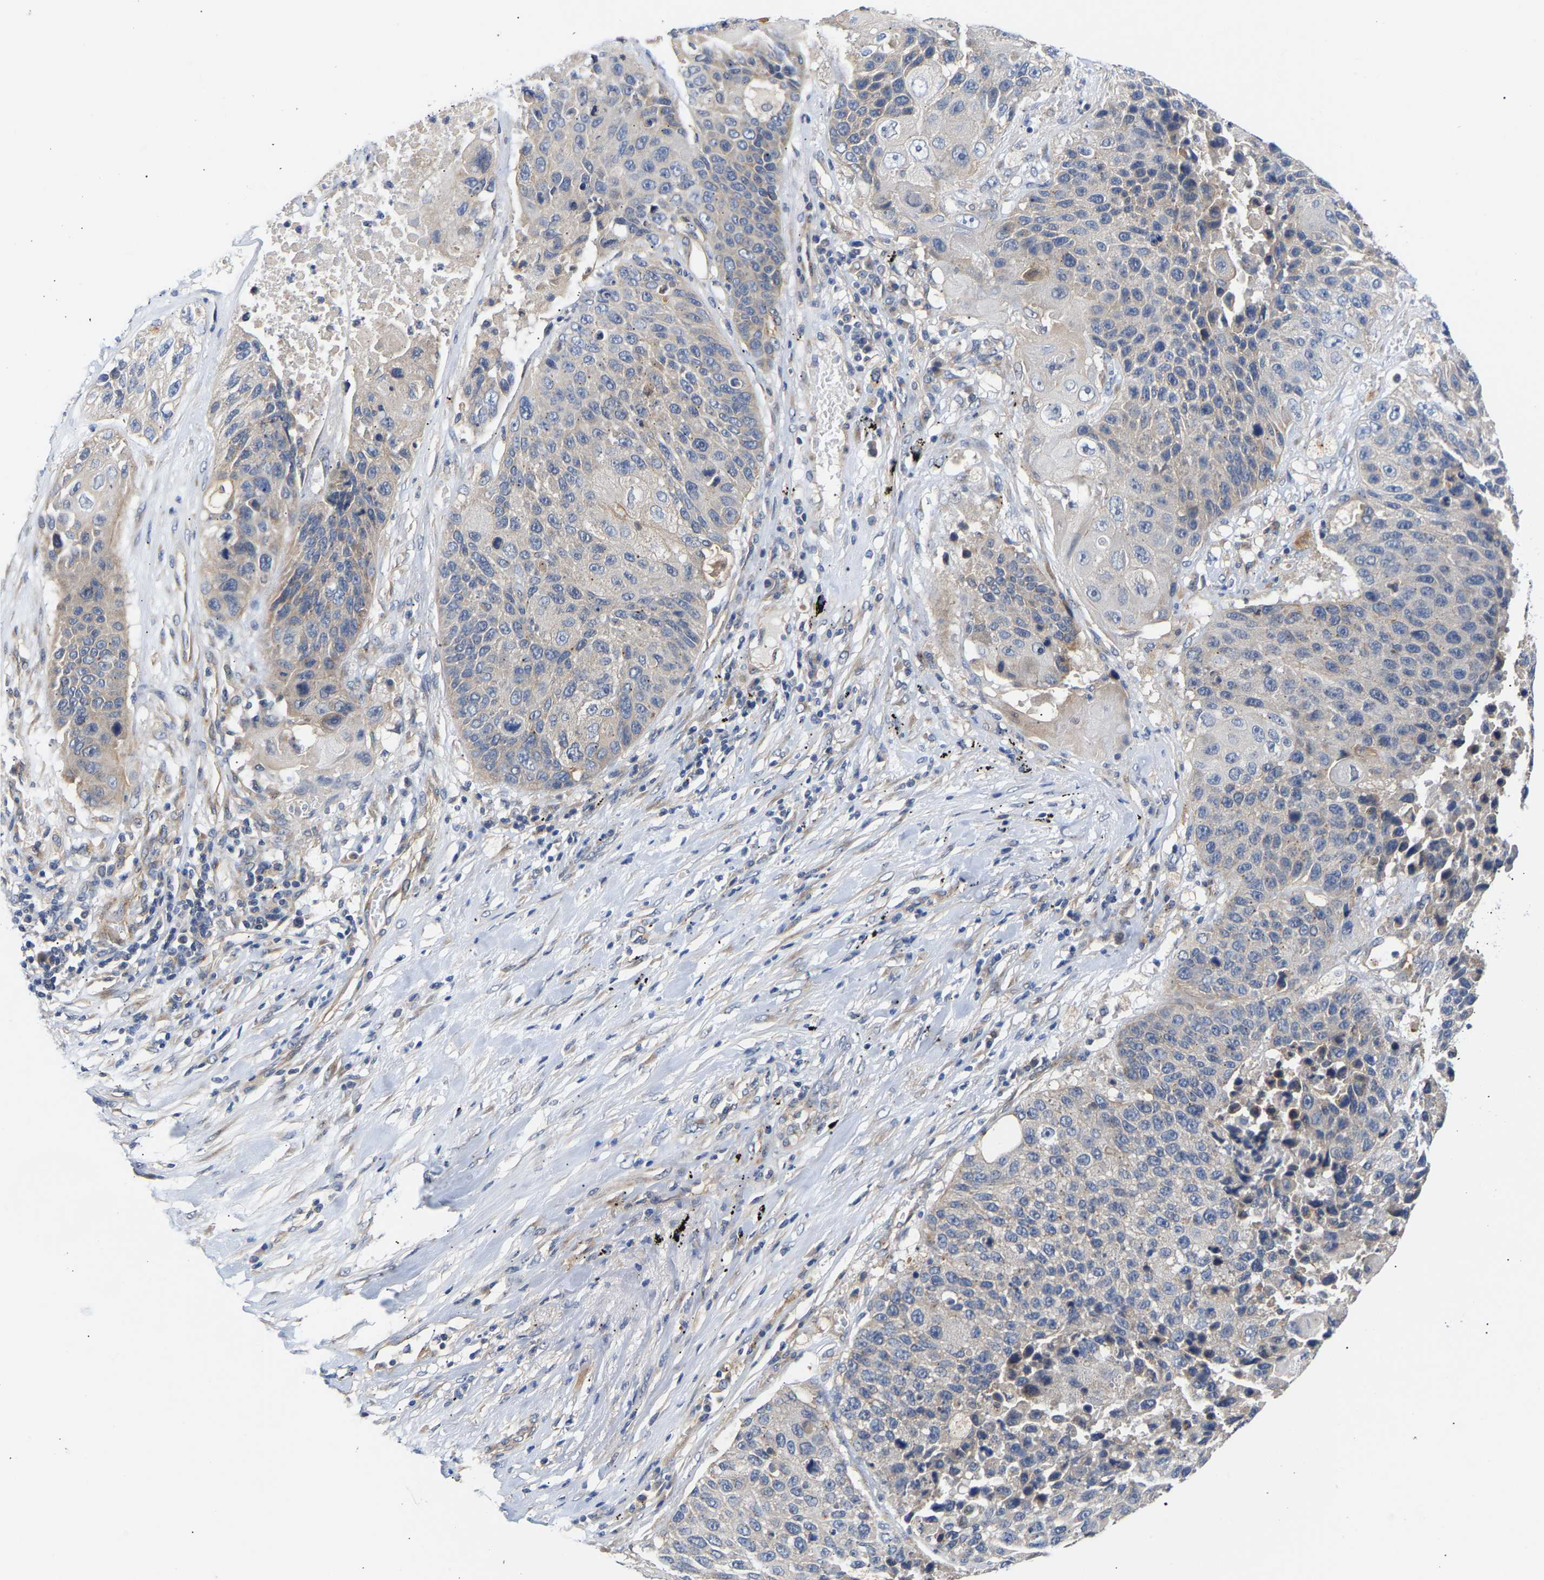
{"staining": {"intensity": "negative", "quantity": "none", "location": "none"}, "tissue": "lung cancer", "cell_type": "Tumor cells", "image_type": "cancer", "snomed": [{"axis": "morphology", "description": "Squamous cell carcinoma, NOS"}, {"axis": "topography", "description": "Lung"}], "caption": "IHC histopathology image of neoplastic tissue: human lung cancer stained with DAB (3,3'-diaminobenzidine) demonstrates no significant protein staining in tumor cells.", "gene": "KASH5", "patient": {"sex": "male", "age": 61}}